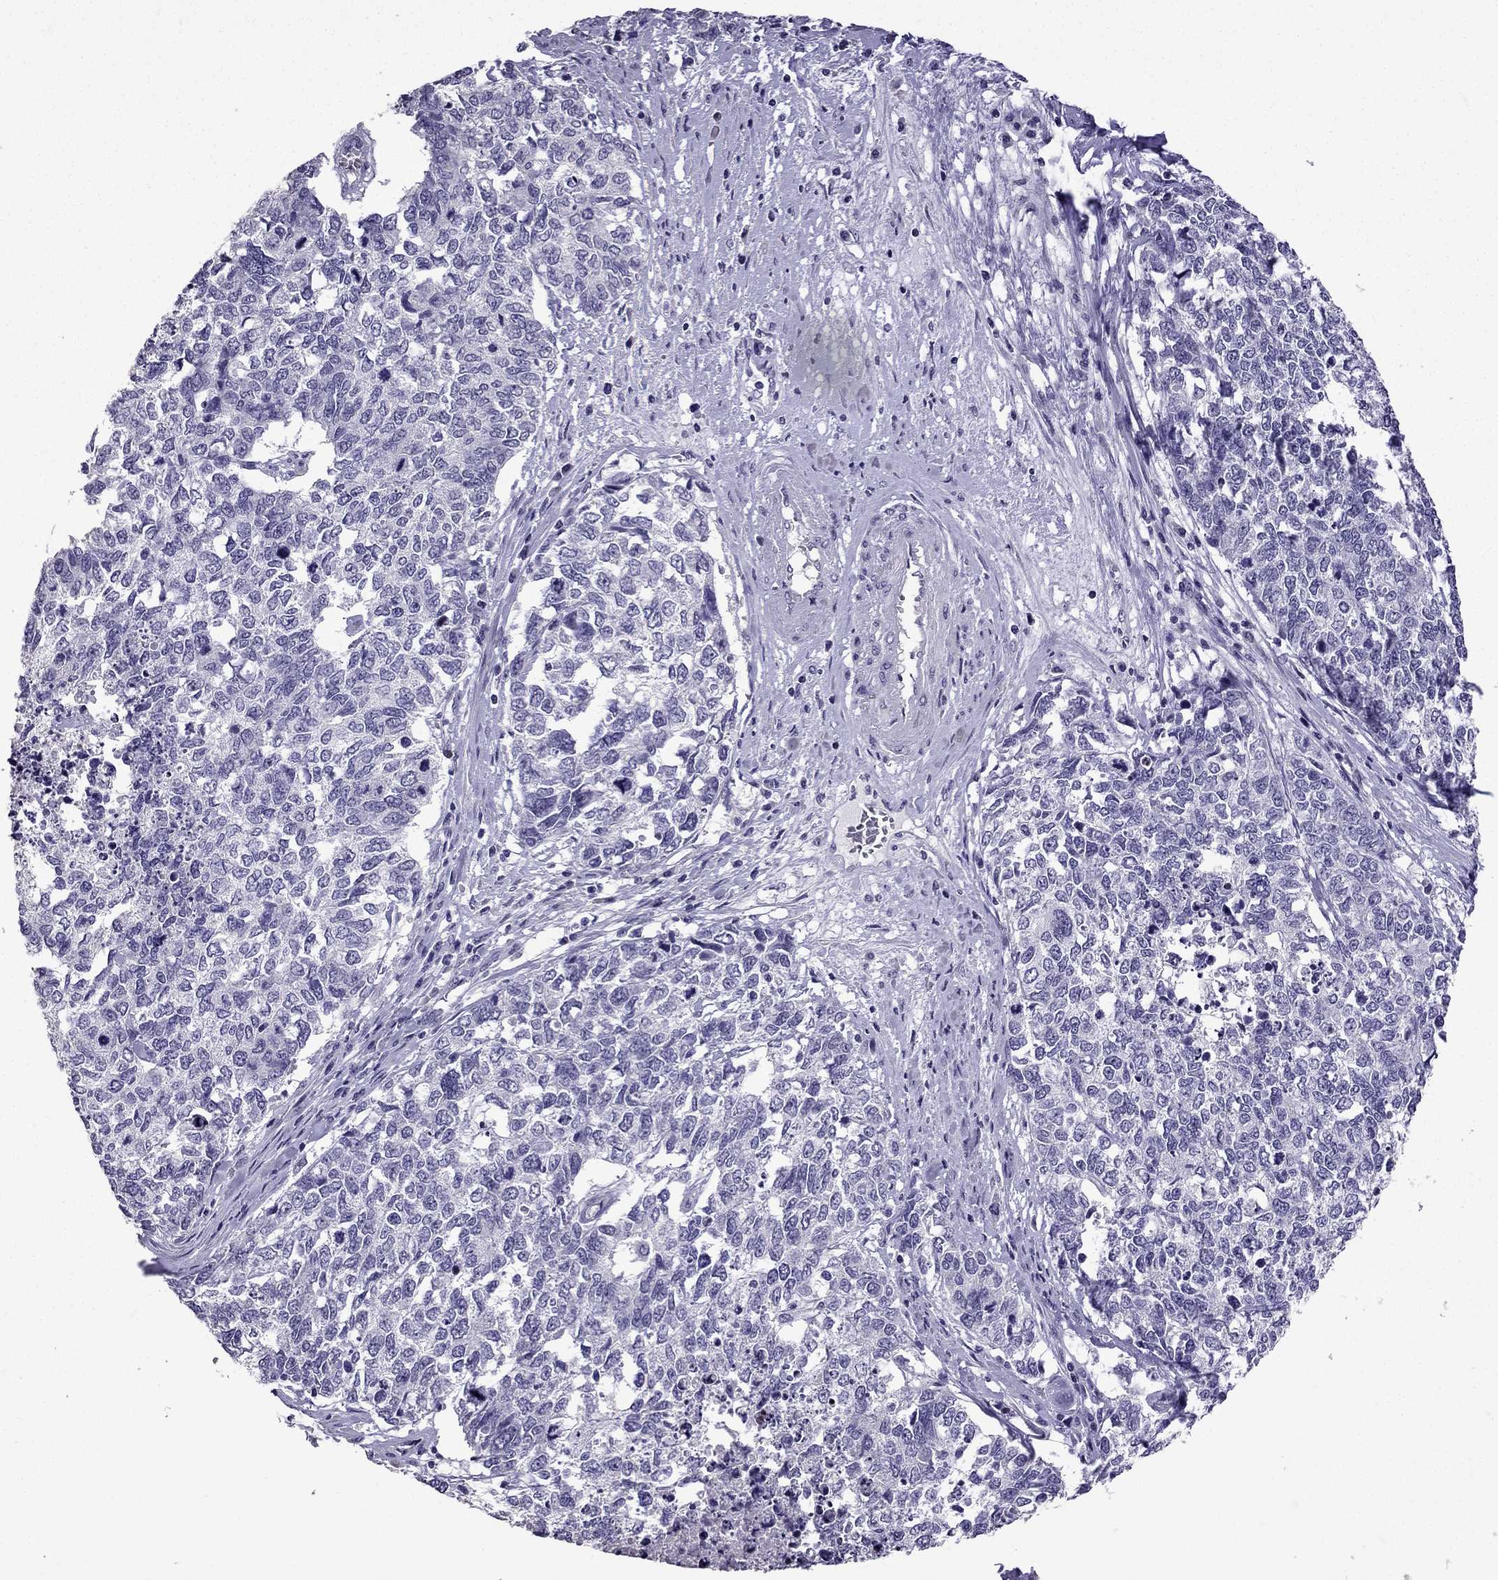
{"staining": {"intensity": "negative", "quantity": "none", "location": "none"}, "tissue": "cervical cancer", "cell_type": "Tumor cells", "image_type": "cancer", "snomed": [{"axis": "morphology", "description": "Squamous cell carcinoma, NOS"}, {"axis": "topography", "description": "Cervix"}], "caption": "An image of human squamous cell carcinoma (cervical) is negative for staining in tumor cells.", "gene": "TTN", "patient": {"sex": "female", "age": 63}}